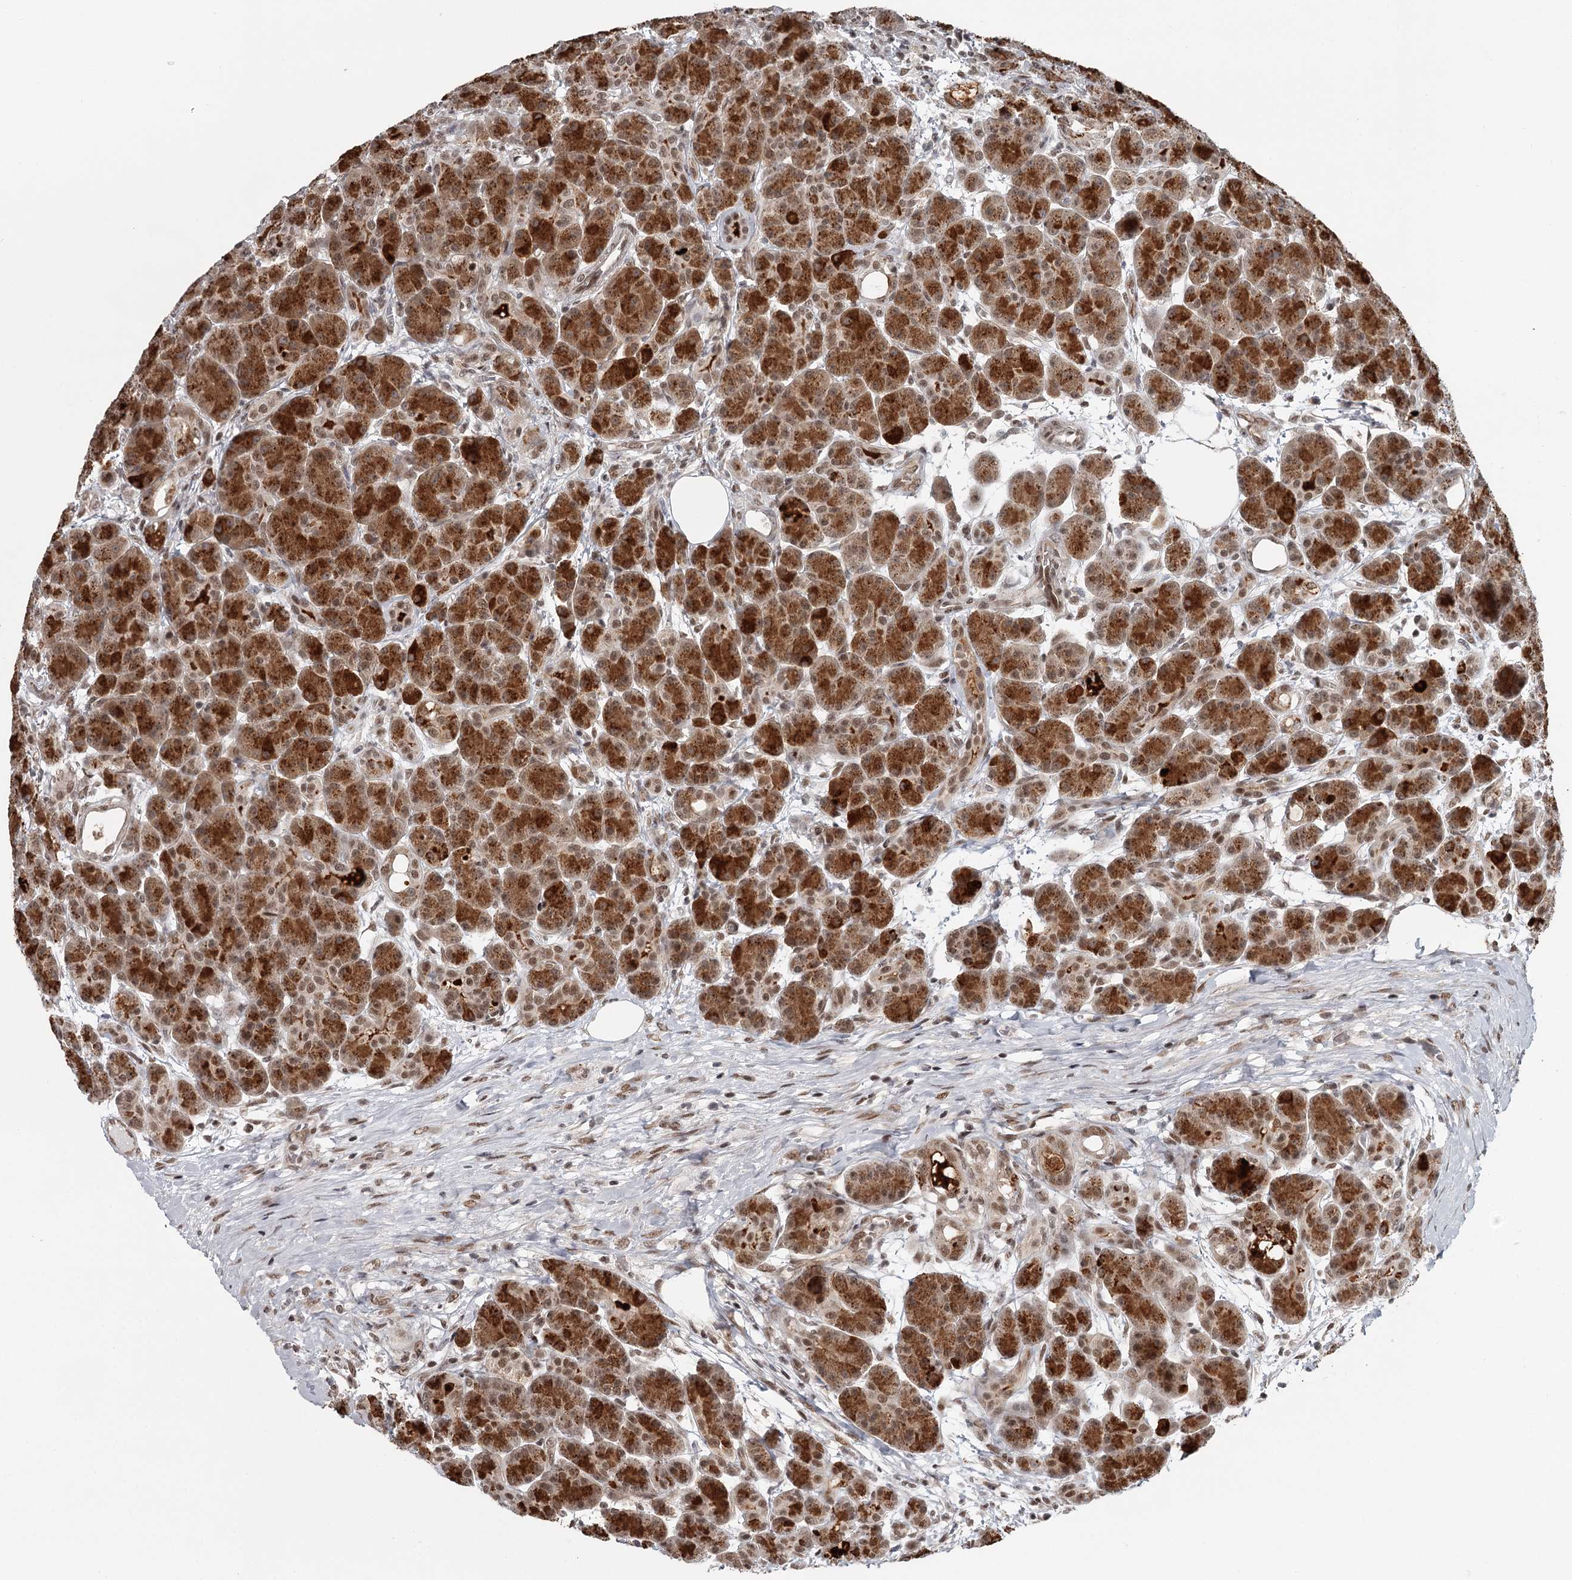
{"staining": {"intensity": "strong", "quantity": ">75%", "location": "cytoplasmic/membranous,nuclear"}, "tissue": "pancreas", "cell_type": "Exocrine glandular cells", "image_type": "normal", "snomed": [{"axis": "morphology", "description": "Normal tissue, NOS"}, {"axis": "topography", "description": "Pancreas"}], "caption": "Exocrine glandular cells exhibit strong cytoplasmic/membranous,nuclear positivity in about >75% of cells in normal pancreas.", "gene": "FAM13C", "patient": {"sex": "male", "age": 63}}